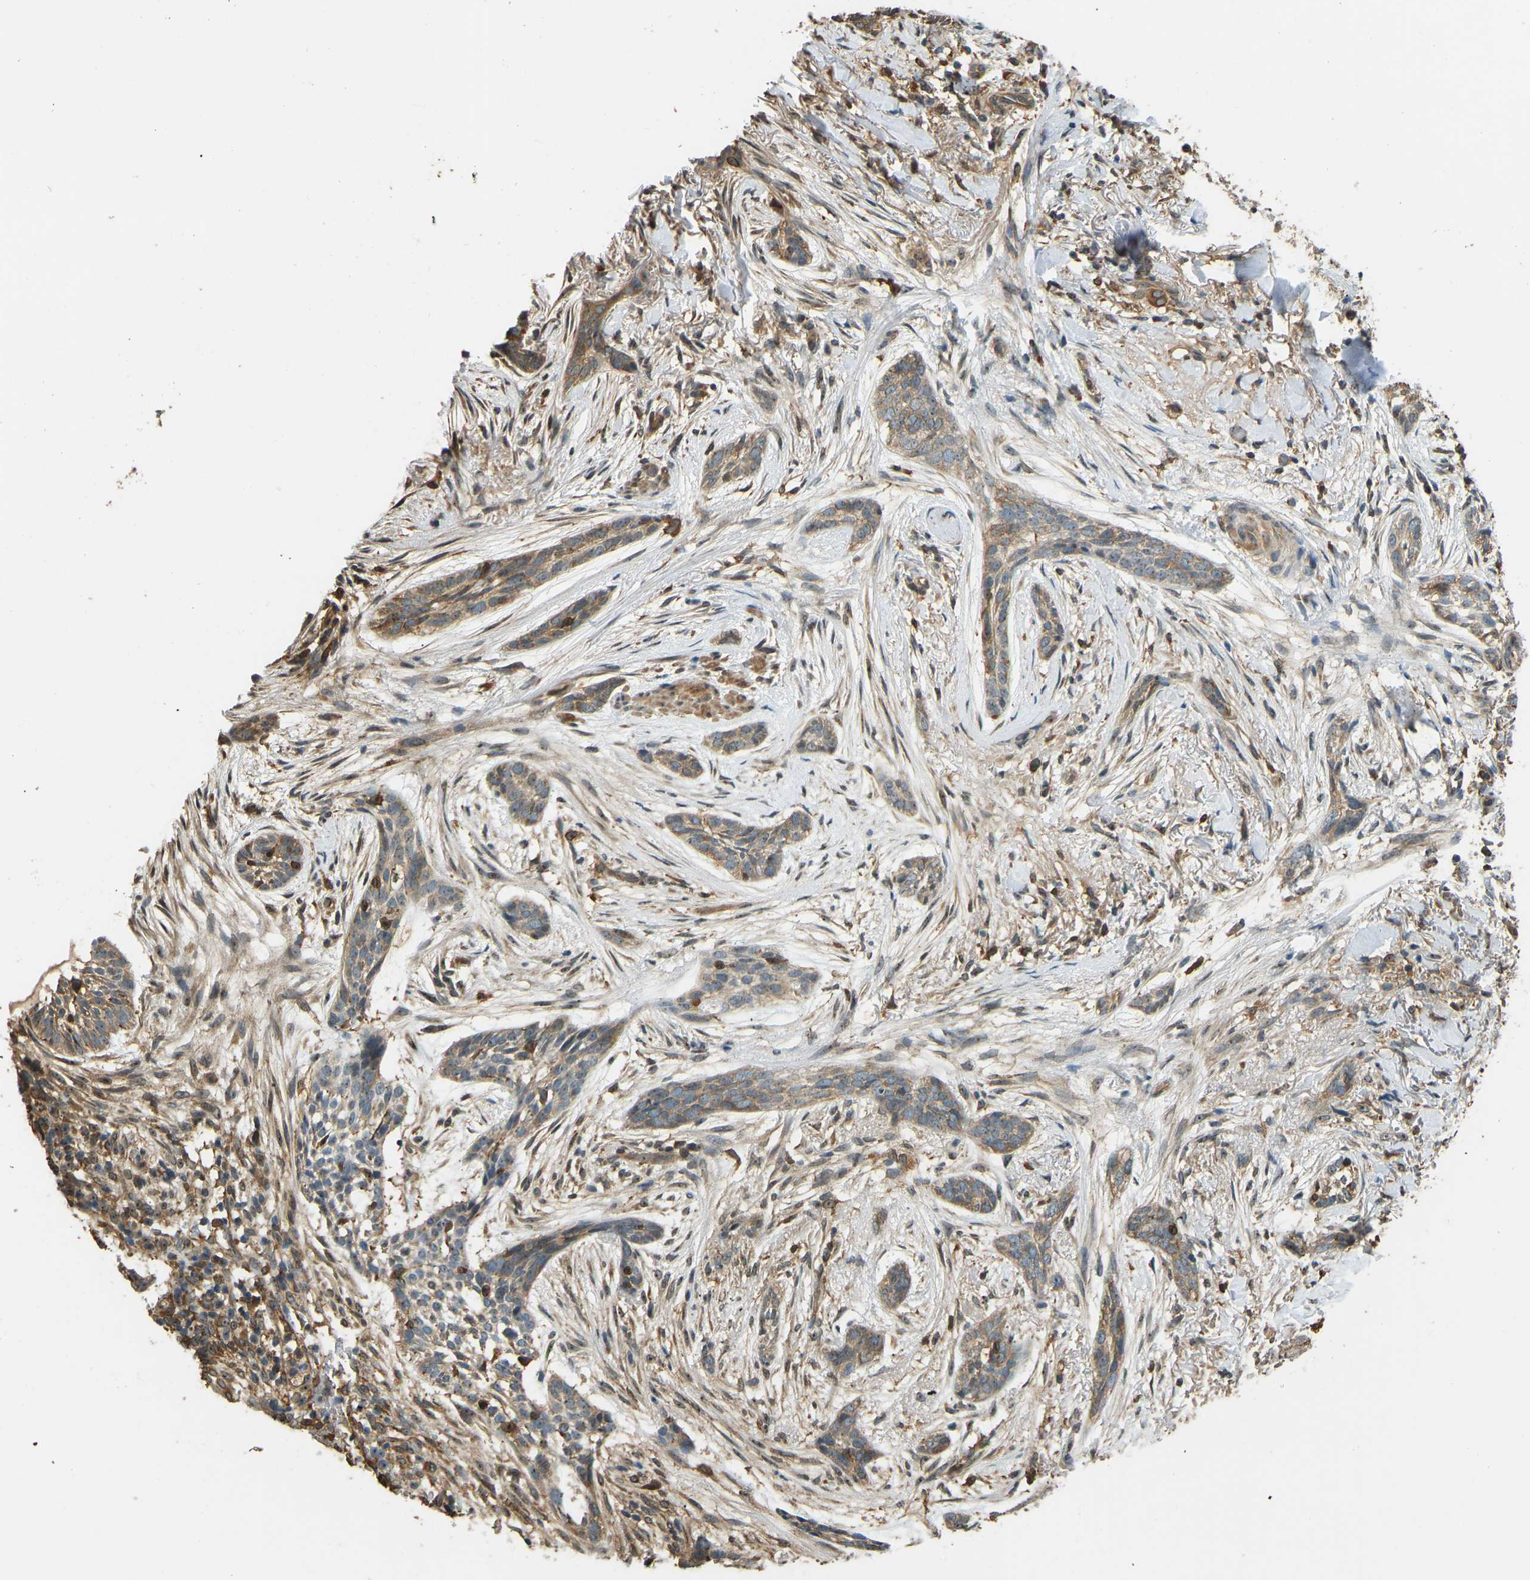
{"staining": {"intensity": "weak", "quantity": "25%-75%", "location": "cytoplasmic/membranous"}, "tissue": "skin cancer", "cell_type": "Tumor cells", "image_type": "cancer", "snomed": [{"axis": "morphology", "description": "Basal cell carcinoma"}, {"axis": "topography", "description": "Skin"}], "caption": "Basal cell carcinoma (skin) was stained to show a protein in brown. There is low levels of weak cytoplasmic/membranous staining in approximately 25%-75% of tumor cells. (DAB IHC with brightfield microscopy, high magnification).", "gene": "OS9", "patient": {"sex": "female", "age": 88}}